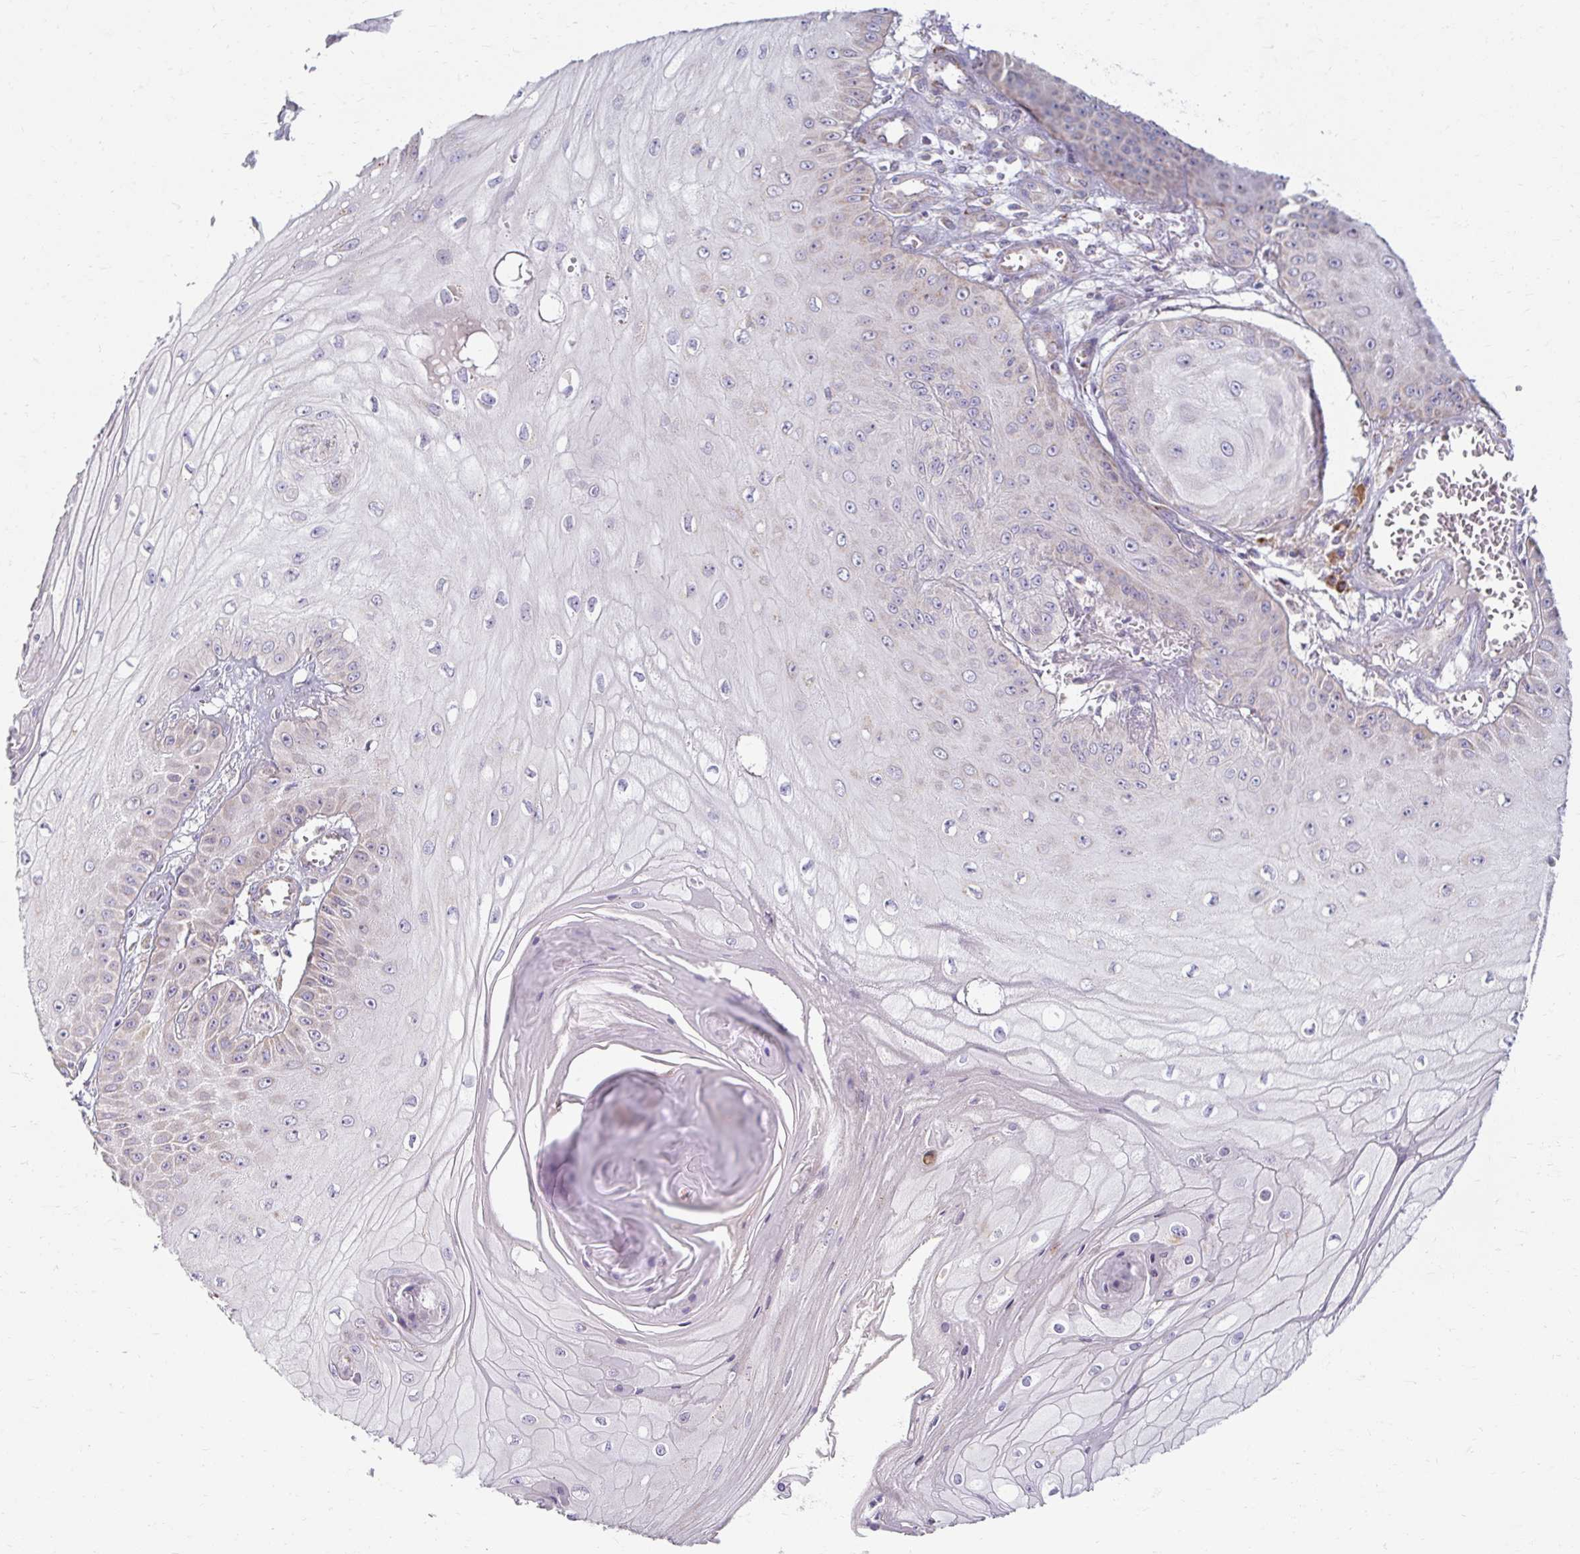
{"staining": {"intensity": "weak", "quantity": "<25%", "location": "cytoplasmic/membranous"}, "tissue": "skin cancer", "cell_type": "Tumor cells", "image_type": "cancer", "snomed": [{"axis": "morphology", "description": "Squamous cell carcinoma, NOS"}, {"axis": "topography", "description": "Skin"}], "caption": "The photomicrograph exhibits no staining of tumor cells in skin squamous cell carcinoma. Nuclei are stained in blue.", "gene": "SKP2", "patient": {"sex": "male", "age": 70}}